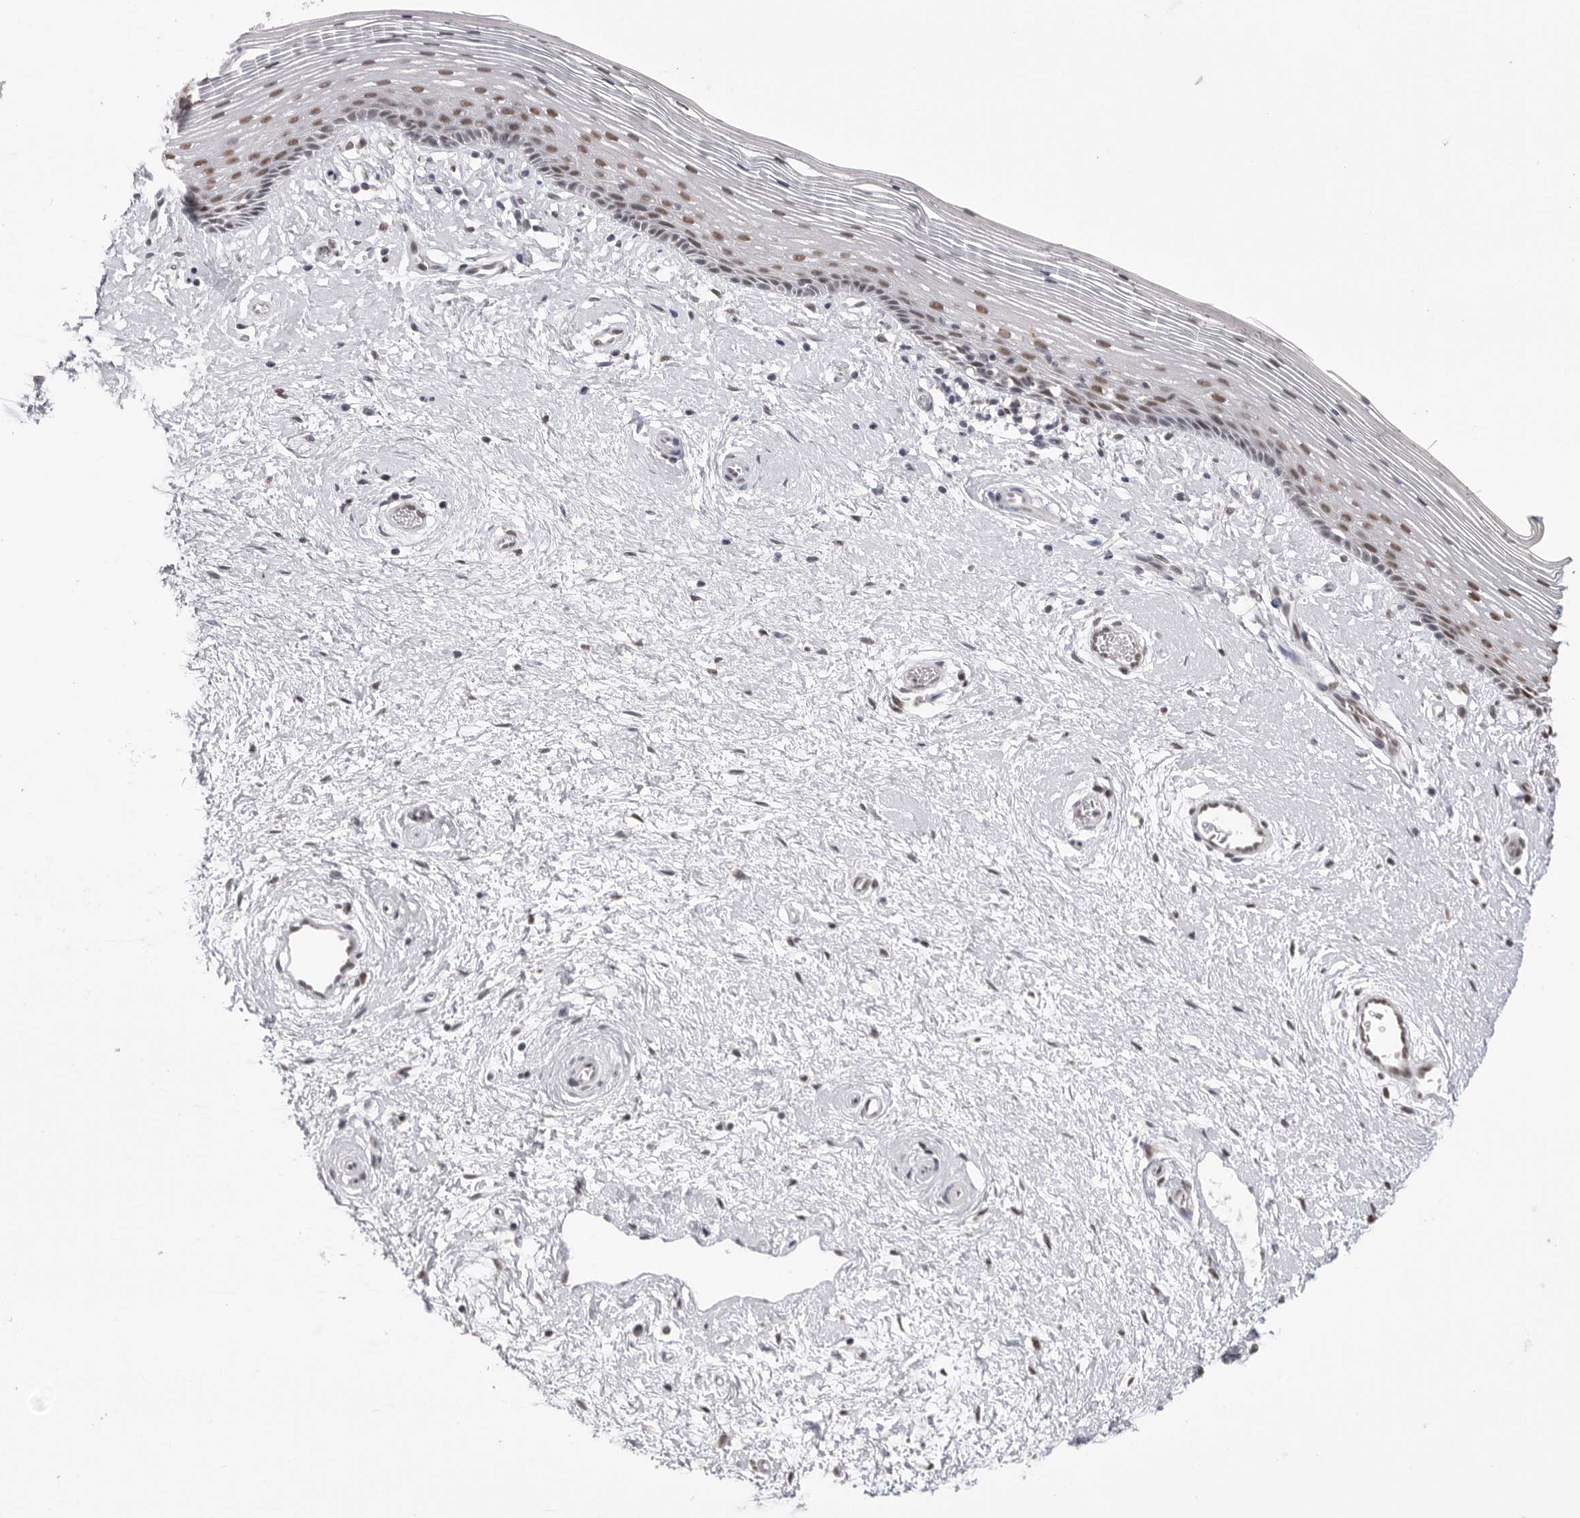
{"staining": {"intensity": "moderate", "quantity": "<25%", "location": "nuclear"}, "tissue": "vagina", "cell_type": "Squamous epithelial cells", "image_type": "normal", "snomed": [{"axis": "morphology", "description": "Normal tissue, NOS"}, {"axis": "topography", "description": "Vagina"}], "caption": "An immunohistochemistry image of unremarkable tissue is shown. Protein staining in brown highlights moderate nuclear positivity in vagina within squamous epithelial cells.", "gene": "BCLAF3", "patient": {"sex": "female", "age": 46}}